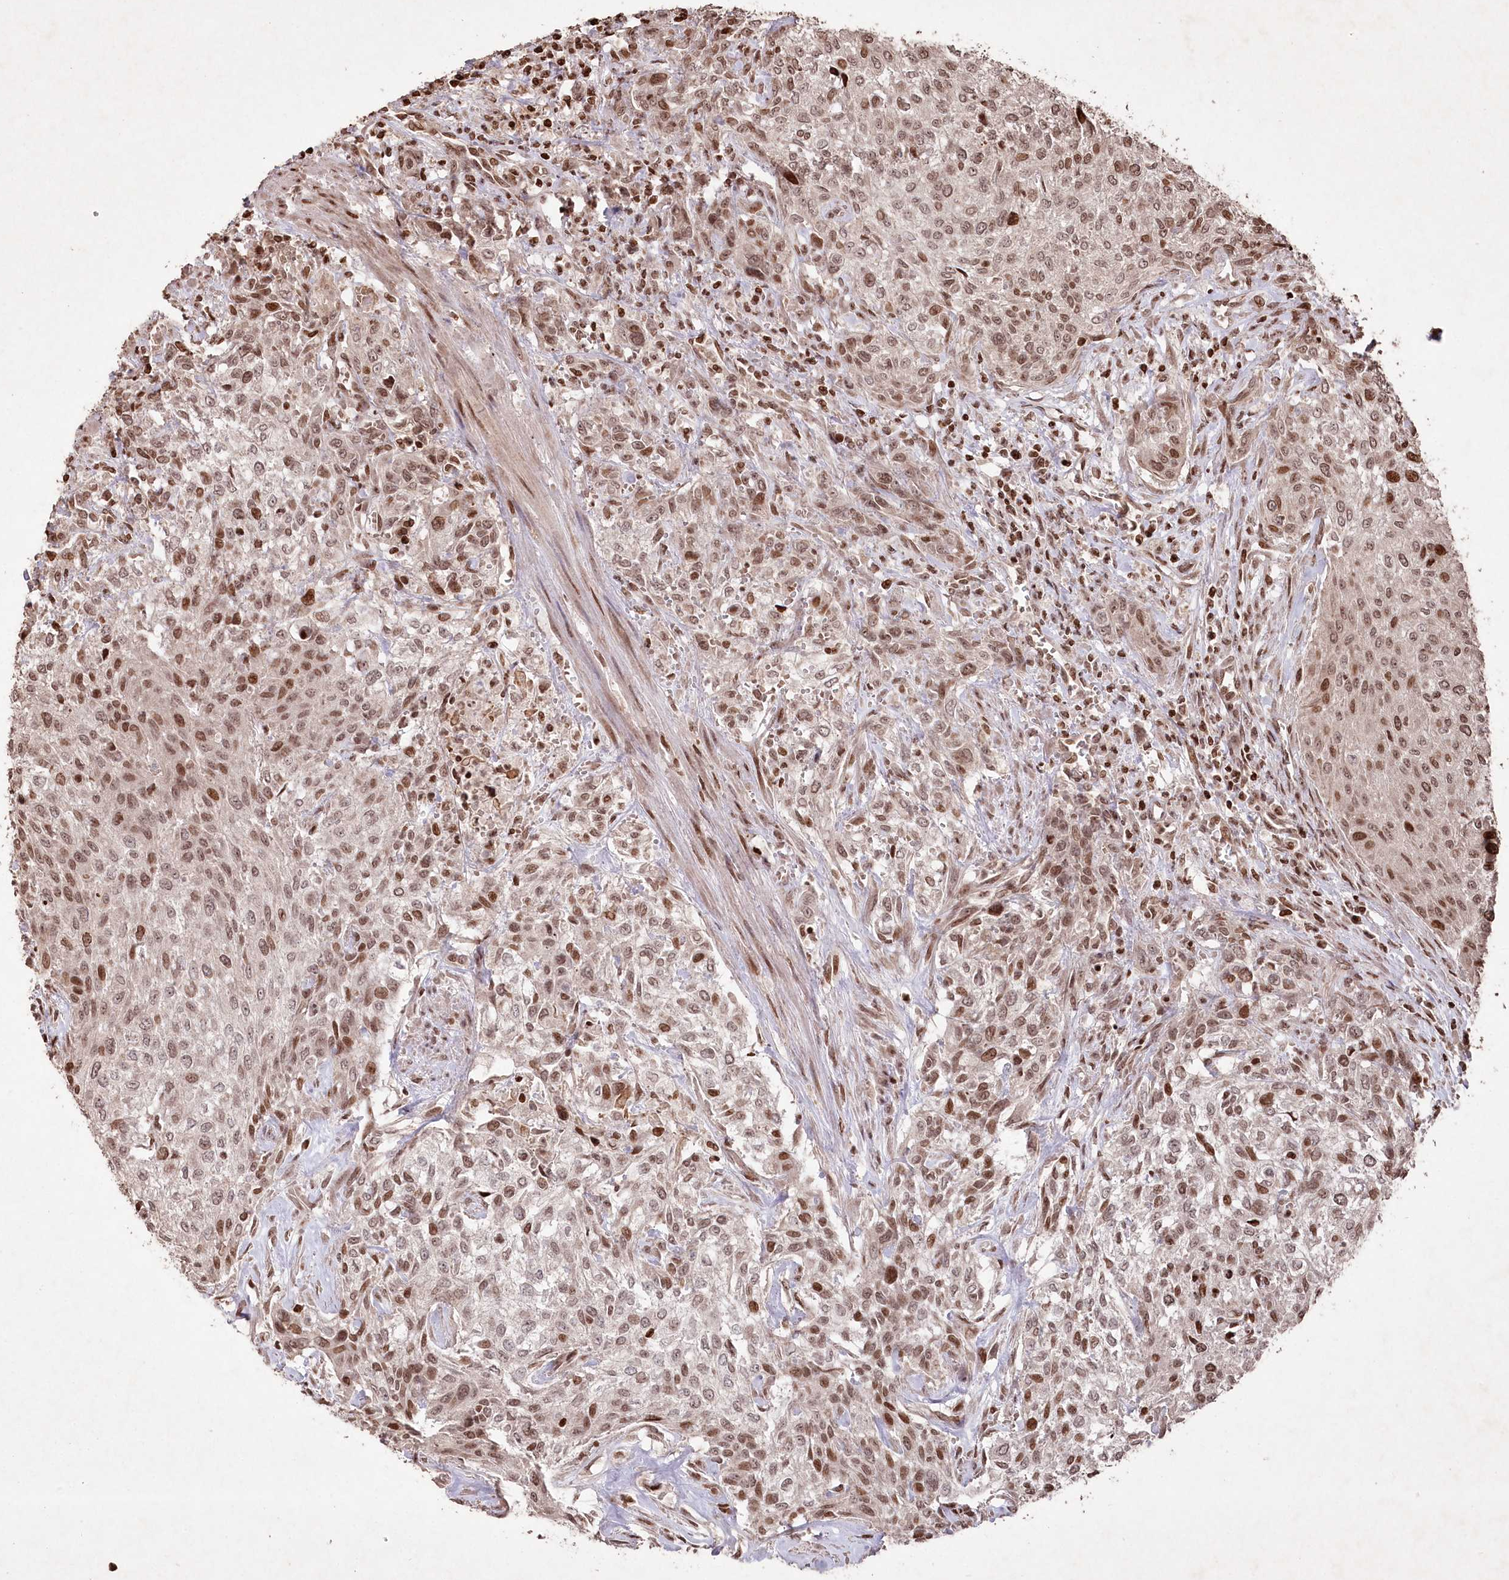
{"staining": {"intensity": "moderate", "quantity": ">75%", "location": "nuclear"}, "tissue": "urothelial cancer", "cell_type": "Tumor cells", "image_type": "cancer", "snomed": [{"axis": "morphology", "description": "Normal tissue, NOS"}, {"axis": "morphology", "description": "Urothelial carcinoma, NOS"}, {"axis": "topography", "description": "Urinary bladder"}, {"axis": "topography", "description": "Peripheral nerve tissue"}], "caption": "Human transitional cell carcinoma stained for a protein (brown) shows moderate nuclear positive positivity in approximately >75% of tumor cells.", "gene": "CCSER2", "patient": {"sex": "male", "age": 35}}